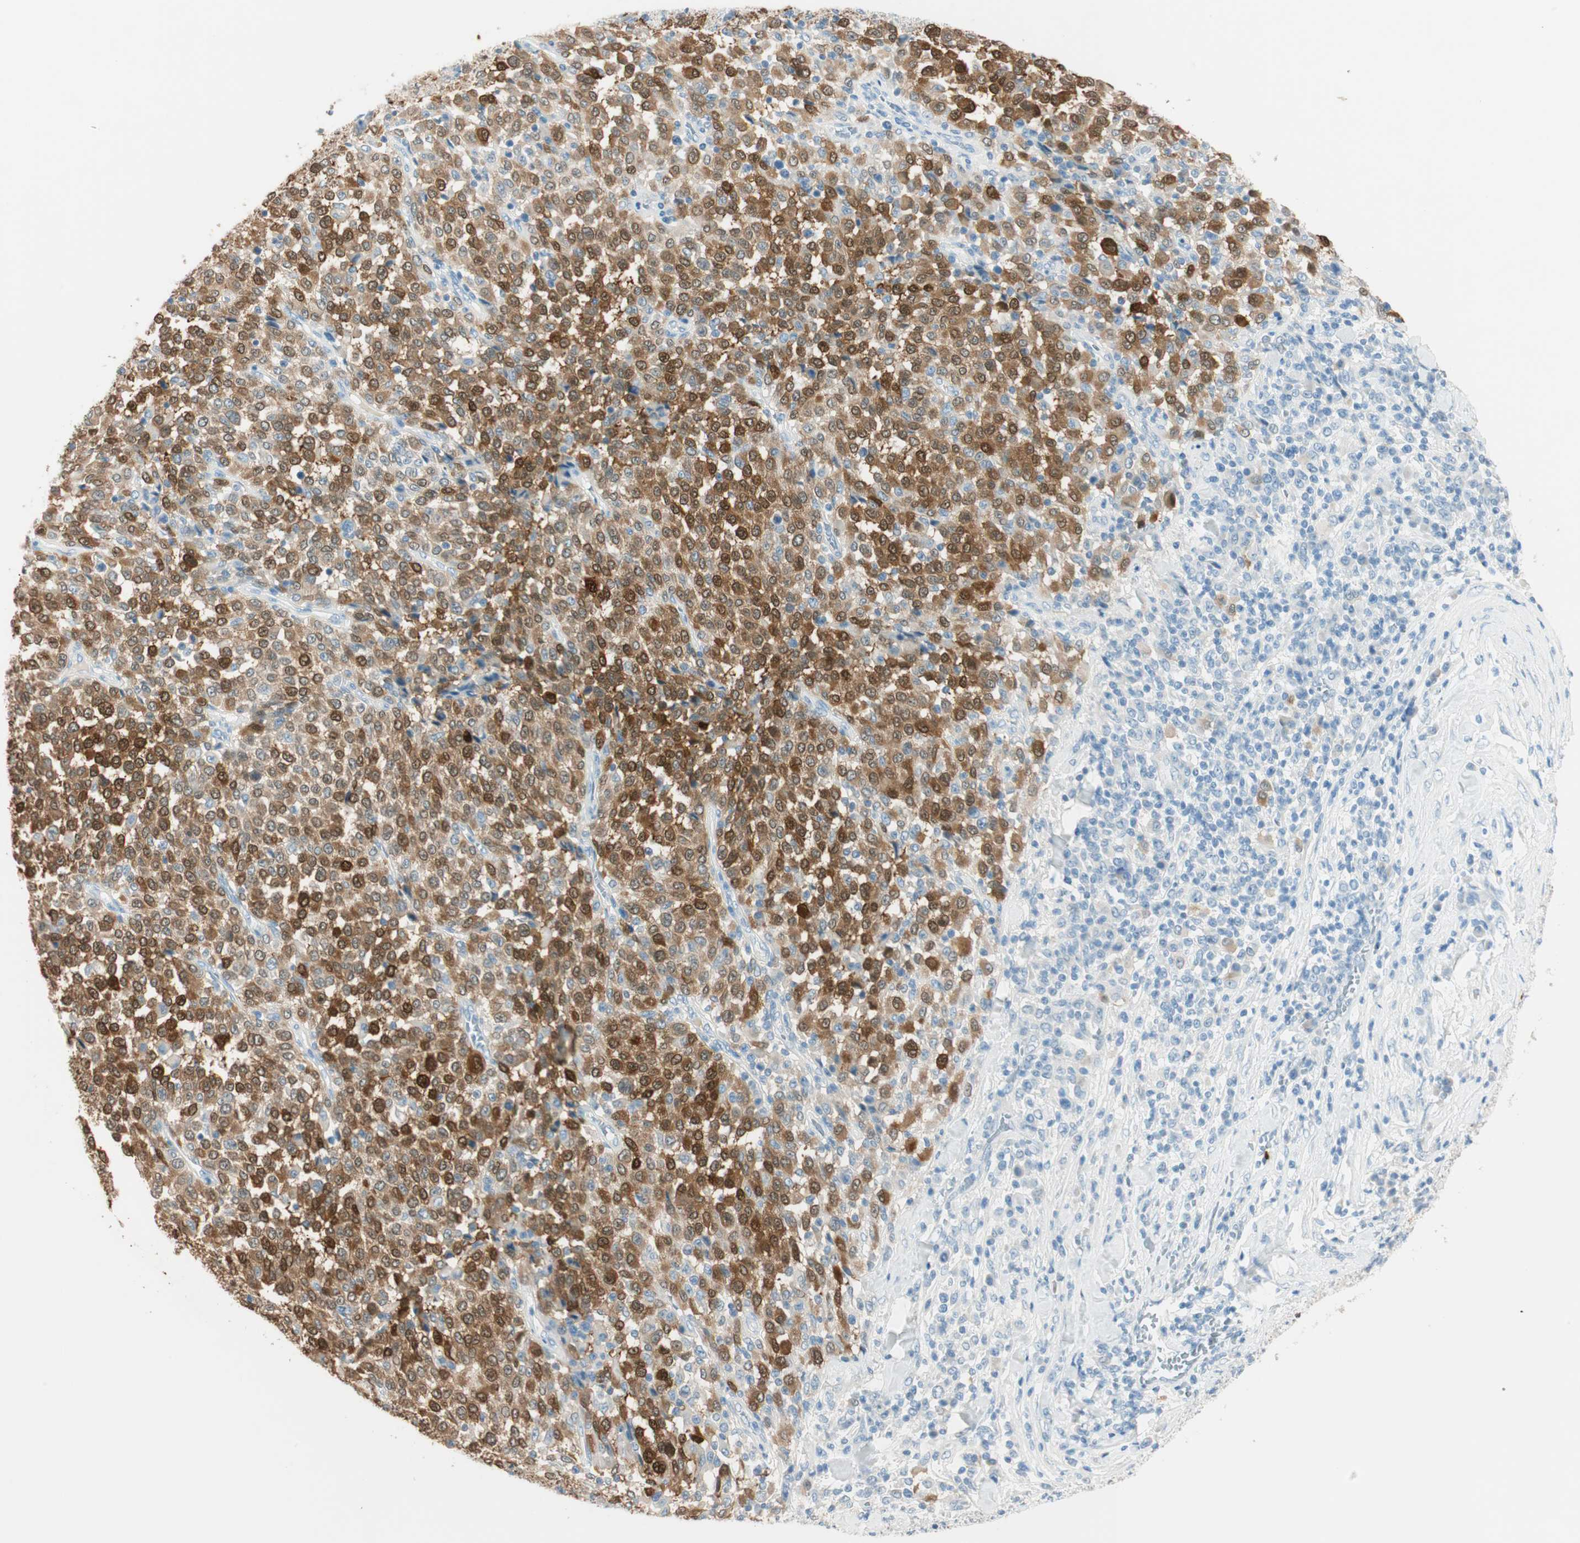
{"staining": {"intensity": "strong", "quantity": ">75%", "location": "cytoplasmic/membranous,nuclear"}, "tissue": "melanoma", "cell_type": "Tumor cells", "image_type": "cancer", "snomed": [{"axis": "morphology", "description": "Malignant melanoma, Metastatic site"}, {"axis": "topography", "description": "Pancreas"}], "caption": "The micrograph reveals a brown stain indicating the presence of a protein in the cytoplasmic/membranous and nuclear of tumor cells in melanoma.", "gene": "HPGD", "patient": {"sex": "female", "age": 30}}